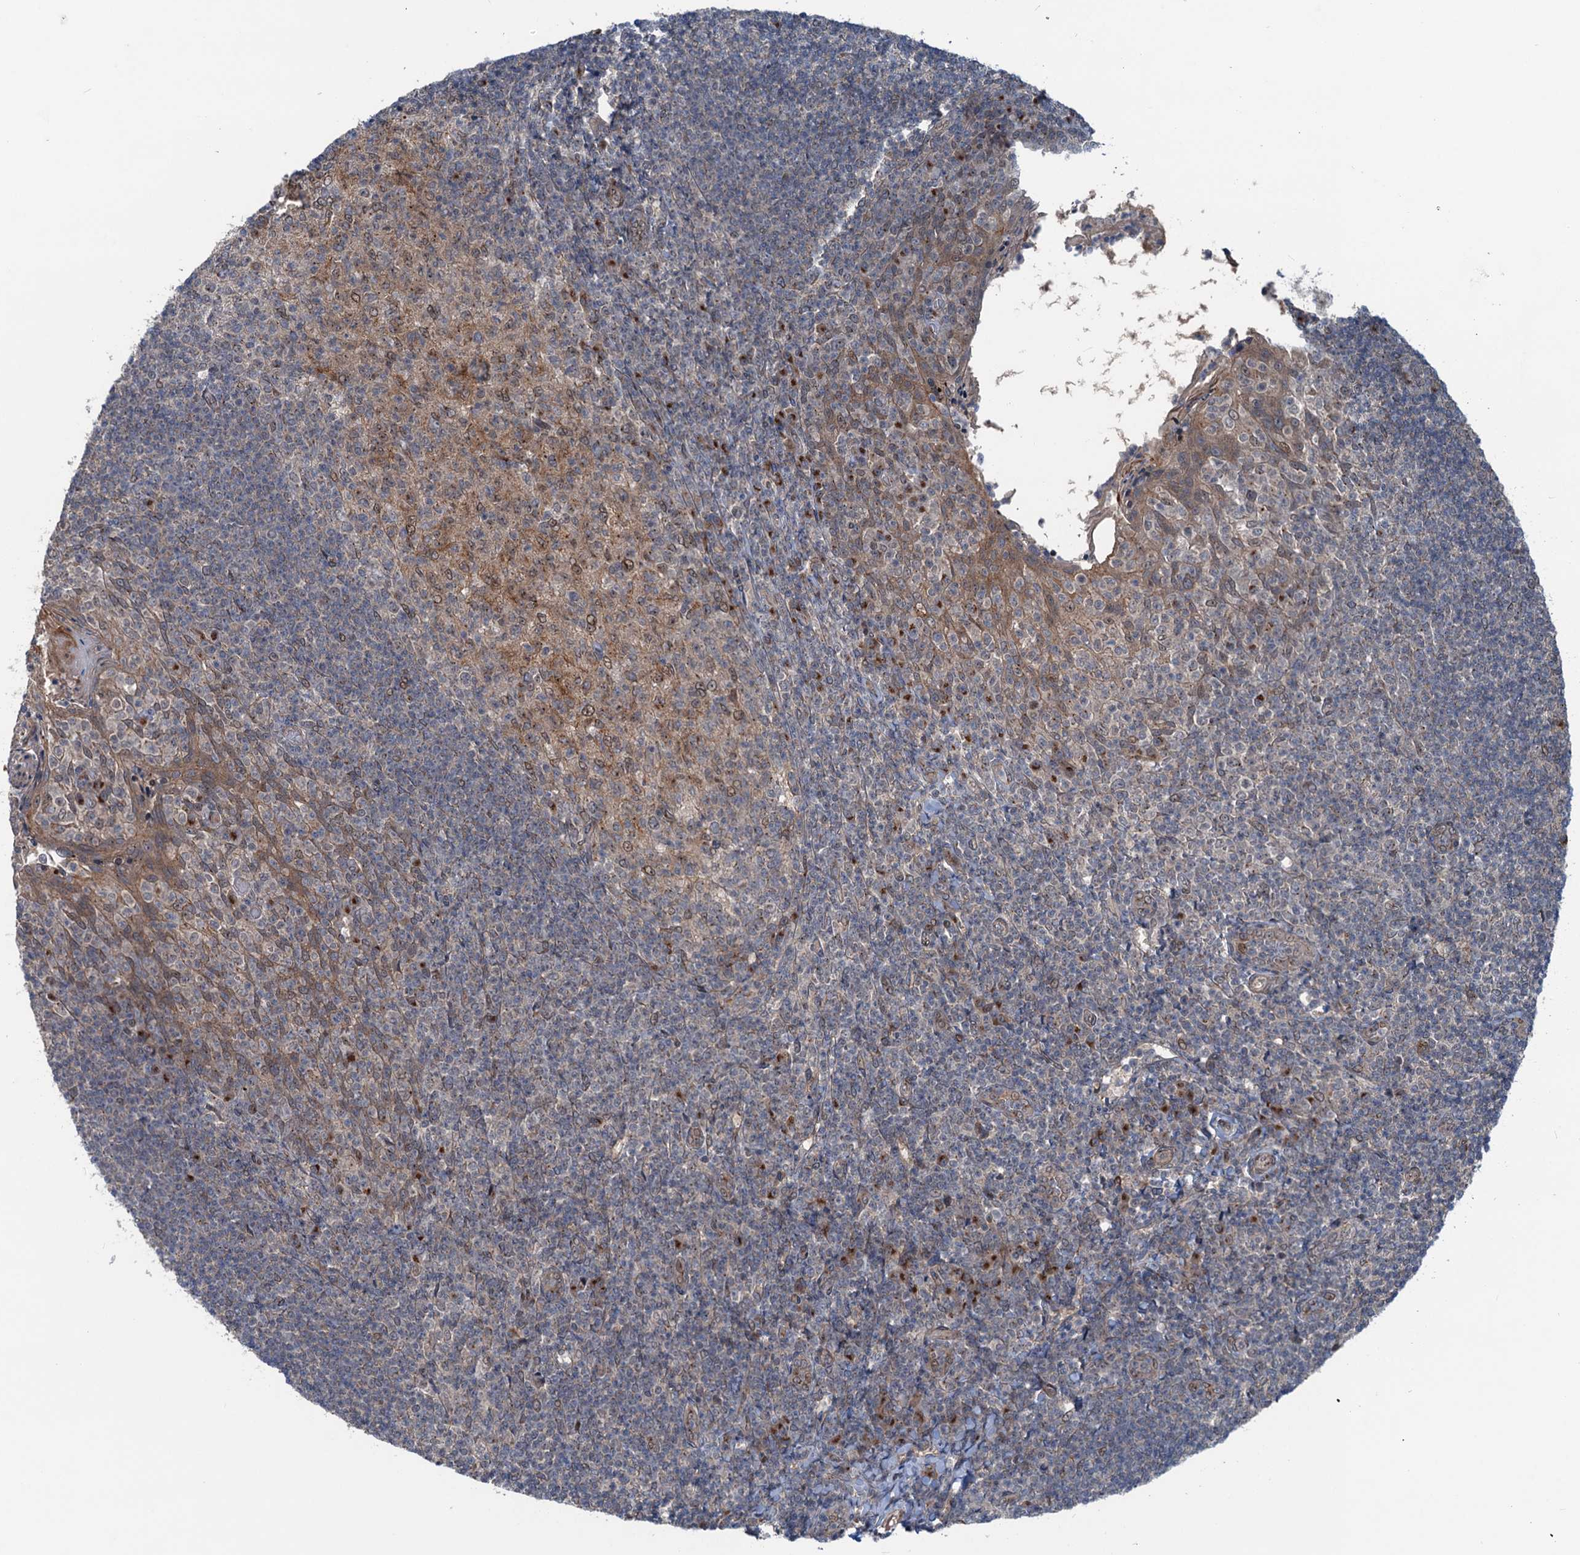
{"staining": {"intensity": "moderate", "quantity": "25%-75%", "location": "cytoplasmic/membranous,nuclear"}, "tissue": "tonsil", "cell_type": "Germinal center cells", "image_type": "normal", "snomed": [{"axis": "morphology", "description": "Normal tissue, NOS"}, {"axis": "topography", "description": "Tonsil"}], "caption": "High-magnification brightfield microscopy of unremarkable tonsil stained with DAB (3,3'-diaminobenzidine) (brown) and counterstained with hematoxylin (blue). germinal center cells exhibit moderate cytoplasmic/membranous,nuclear positivity is identified in approximately25%-75% of cells.", "gene": "DYNC2I2", "patient": {"sex": "female", "age": 10}}